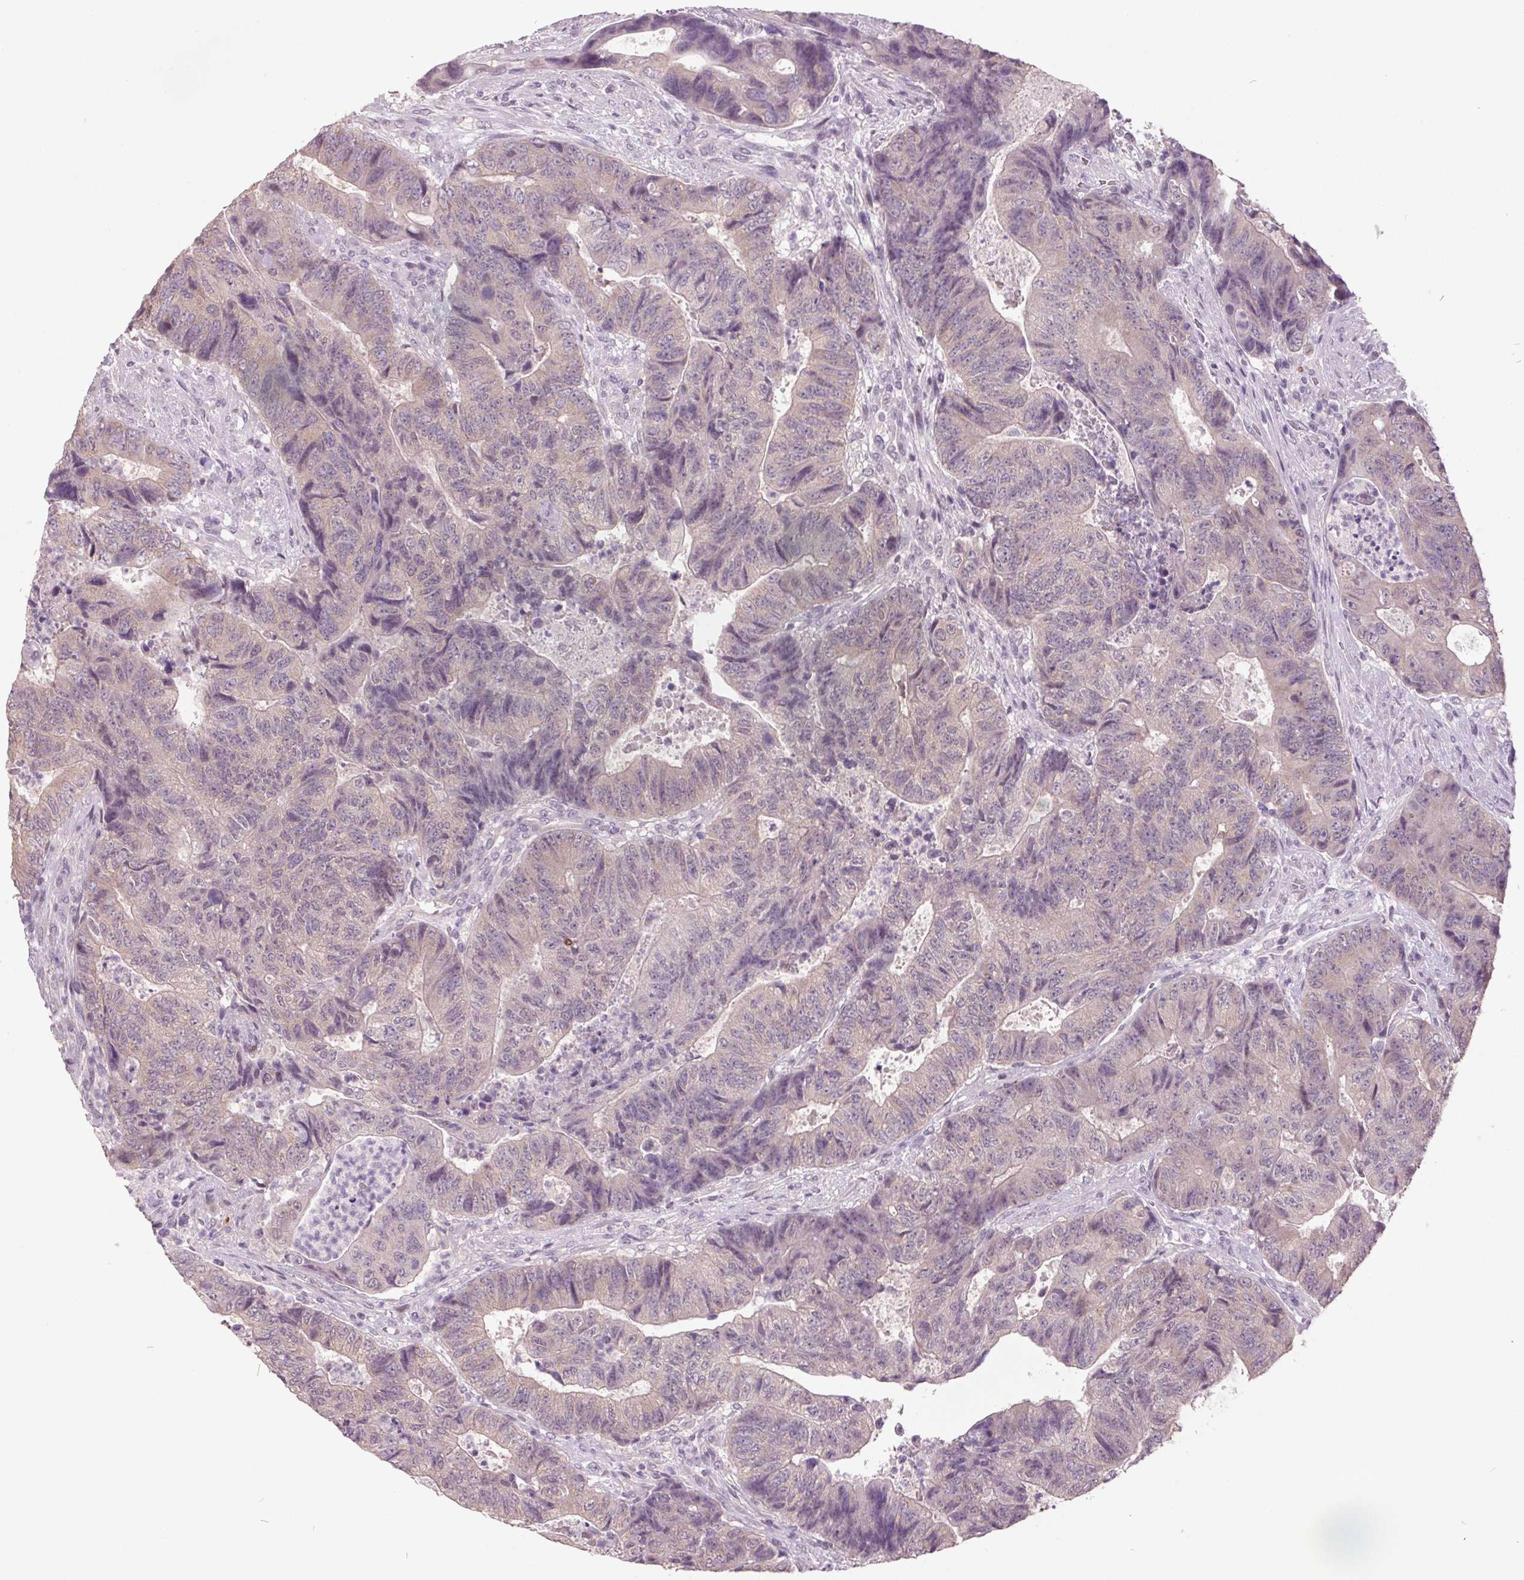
{"staining": {"intensity": "weak", "quantity": "25%-75%", "location": "cytoplasmic/membranous"}, "tissue": "colorectal cancer", "cell_type": "Tumor cells", "image_type": "cancer", "snomed": [{"axis": "morphology", "description": "Normal tissue, NOS"}, {"axis": "morphology", "description": "Adenocarcinoma, NOS"}, {"axis": "topography", "description": "Colon"}], "caption": "A low amount of weak cytoplasmic/membranous staining is appreciated in about 25%-75% of tumor cells in colorectal cancer tissue.", "gene": "C2orf16", "patient": {"sex": "female", "age": 48}}